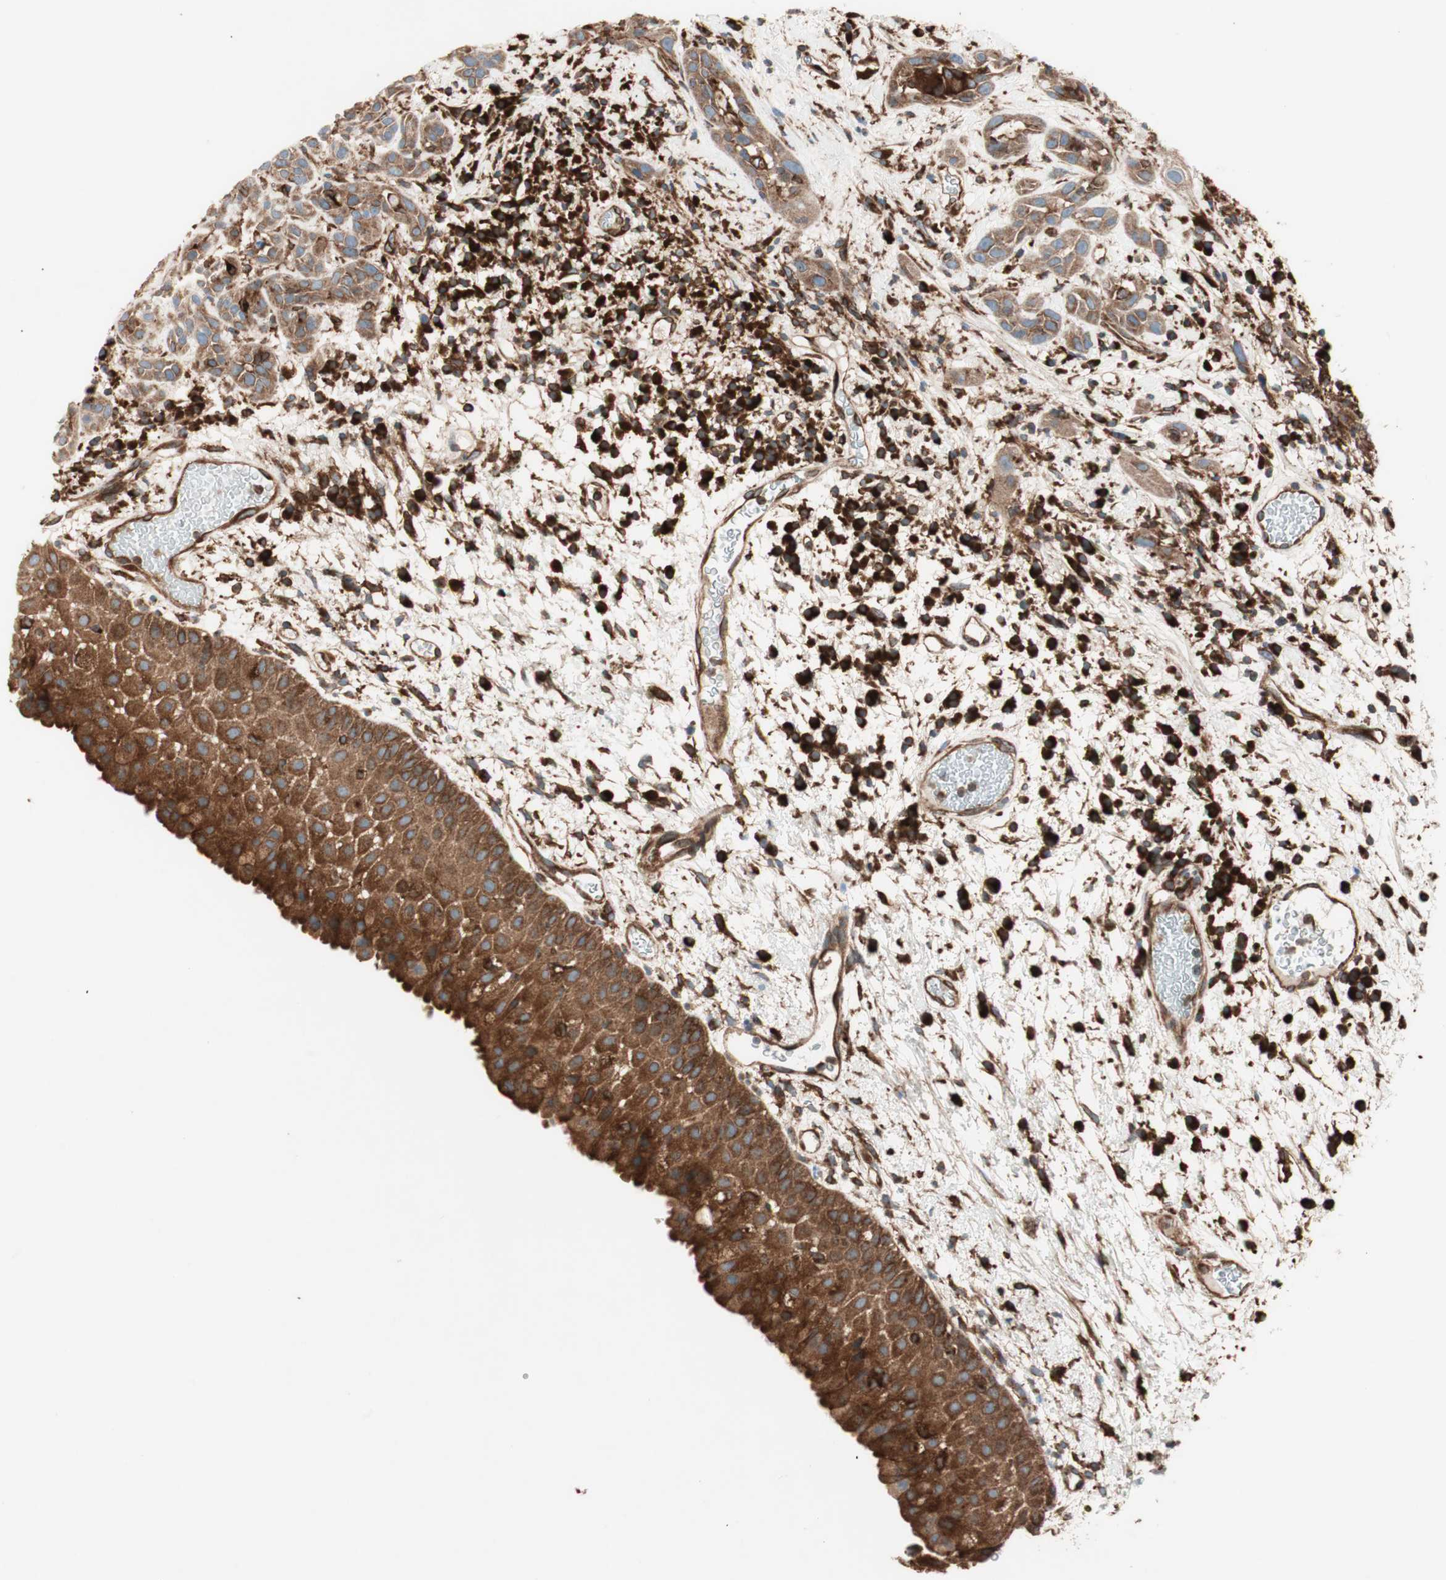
{"staining": {"intensity": "moderate", "quantity": ">75%", "location": "cytoplasmic/membranous"}, "tissue": "head and neck cancer", "cell_type": "Tumor cells", "image_type": "cancer", "snomed": [{"axis": "morphology", "description": "Squamous cell carcinoma, NOS"}, {"axis": "topography", "description": "Head-Neck"}], "caption": "Protein staining shows moderate cytoplasmic/membranous expression in approximately >75% of tumor cells in head and neck cancer (squamous cell carcinoma). The staining was performed using DAB, with brown indicating positive protein expression. Nuclei are stained blue with hematoxylin.", "gene": "RAB5A", "patient": {"sex": "male", "age": 62}}